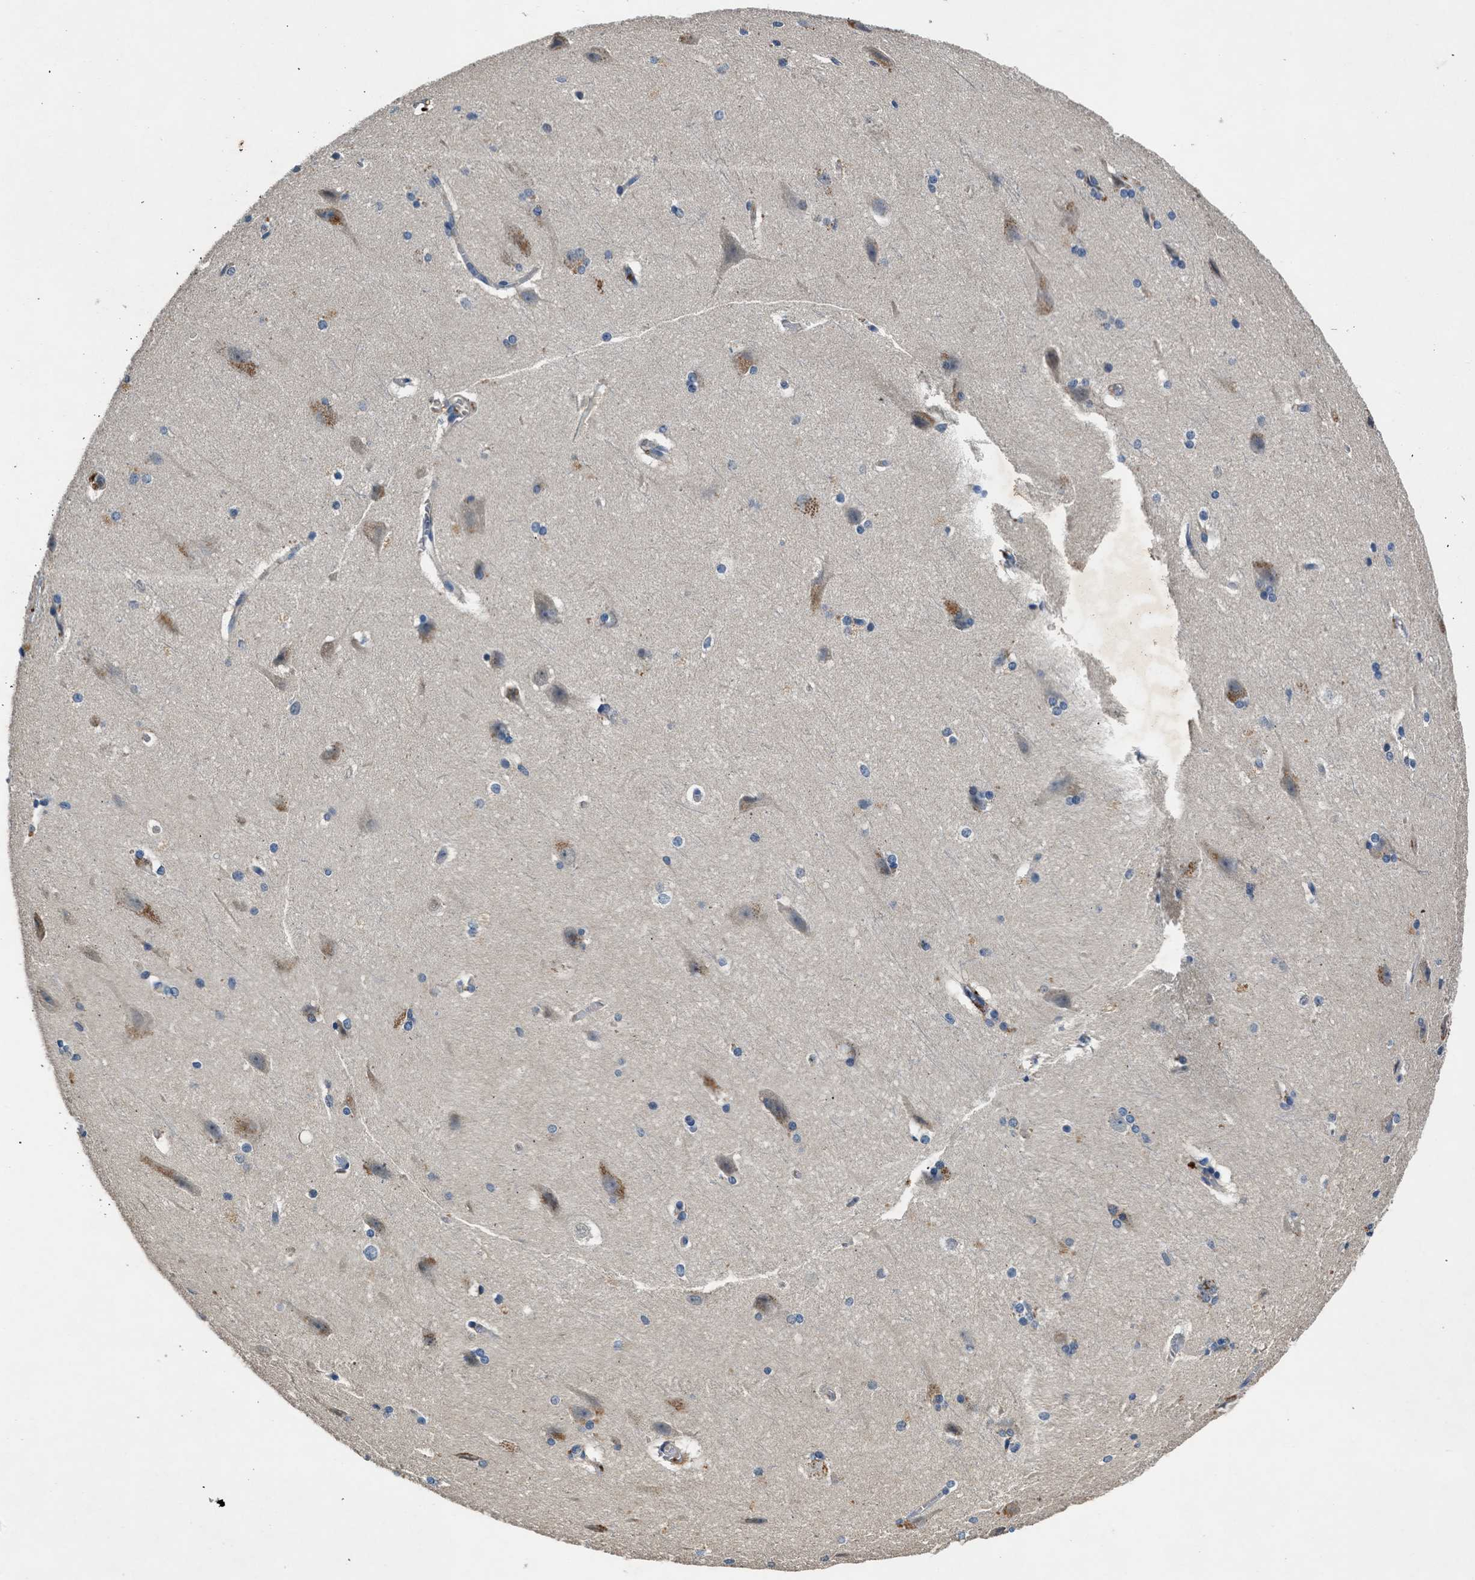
{"staining": {"intensity": "weak", "quantity": "25%-75%", "location": "cytoplasmic/membranous"}, "tissue": "cerebral cortex", "cell_type": "Endothelial cells", "image_type": "normal", "snomed": [{"axis": "morphology", "description": "Normal tissue, NOS"}, {"axis": "topography", "description": "Cerebral cortex"}, {"axis": "topography", "description": "Hippocampus"}], "caption": "Endothelial cells reveal low levels of weak cytoplasmic/membranous positivity in about 25%-75% of cells in normal human cerebral cortex.", "gene": "RWDD2B", "patient": {"sex": "female", "age": 19}}